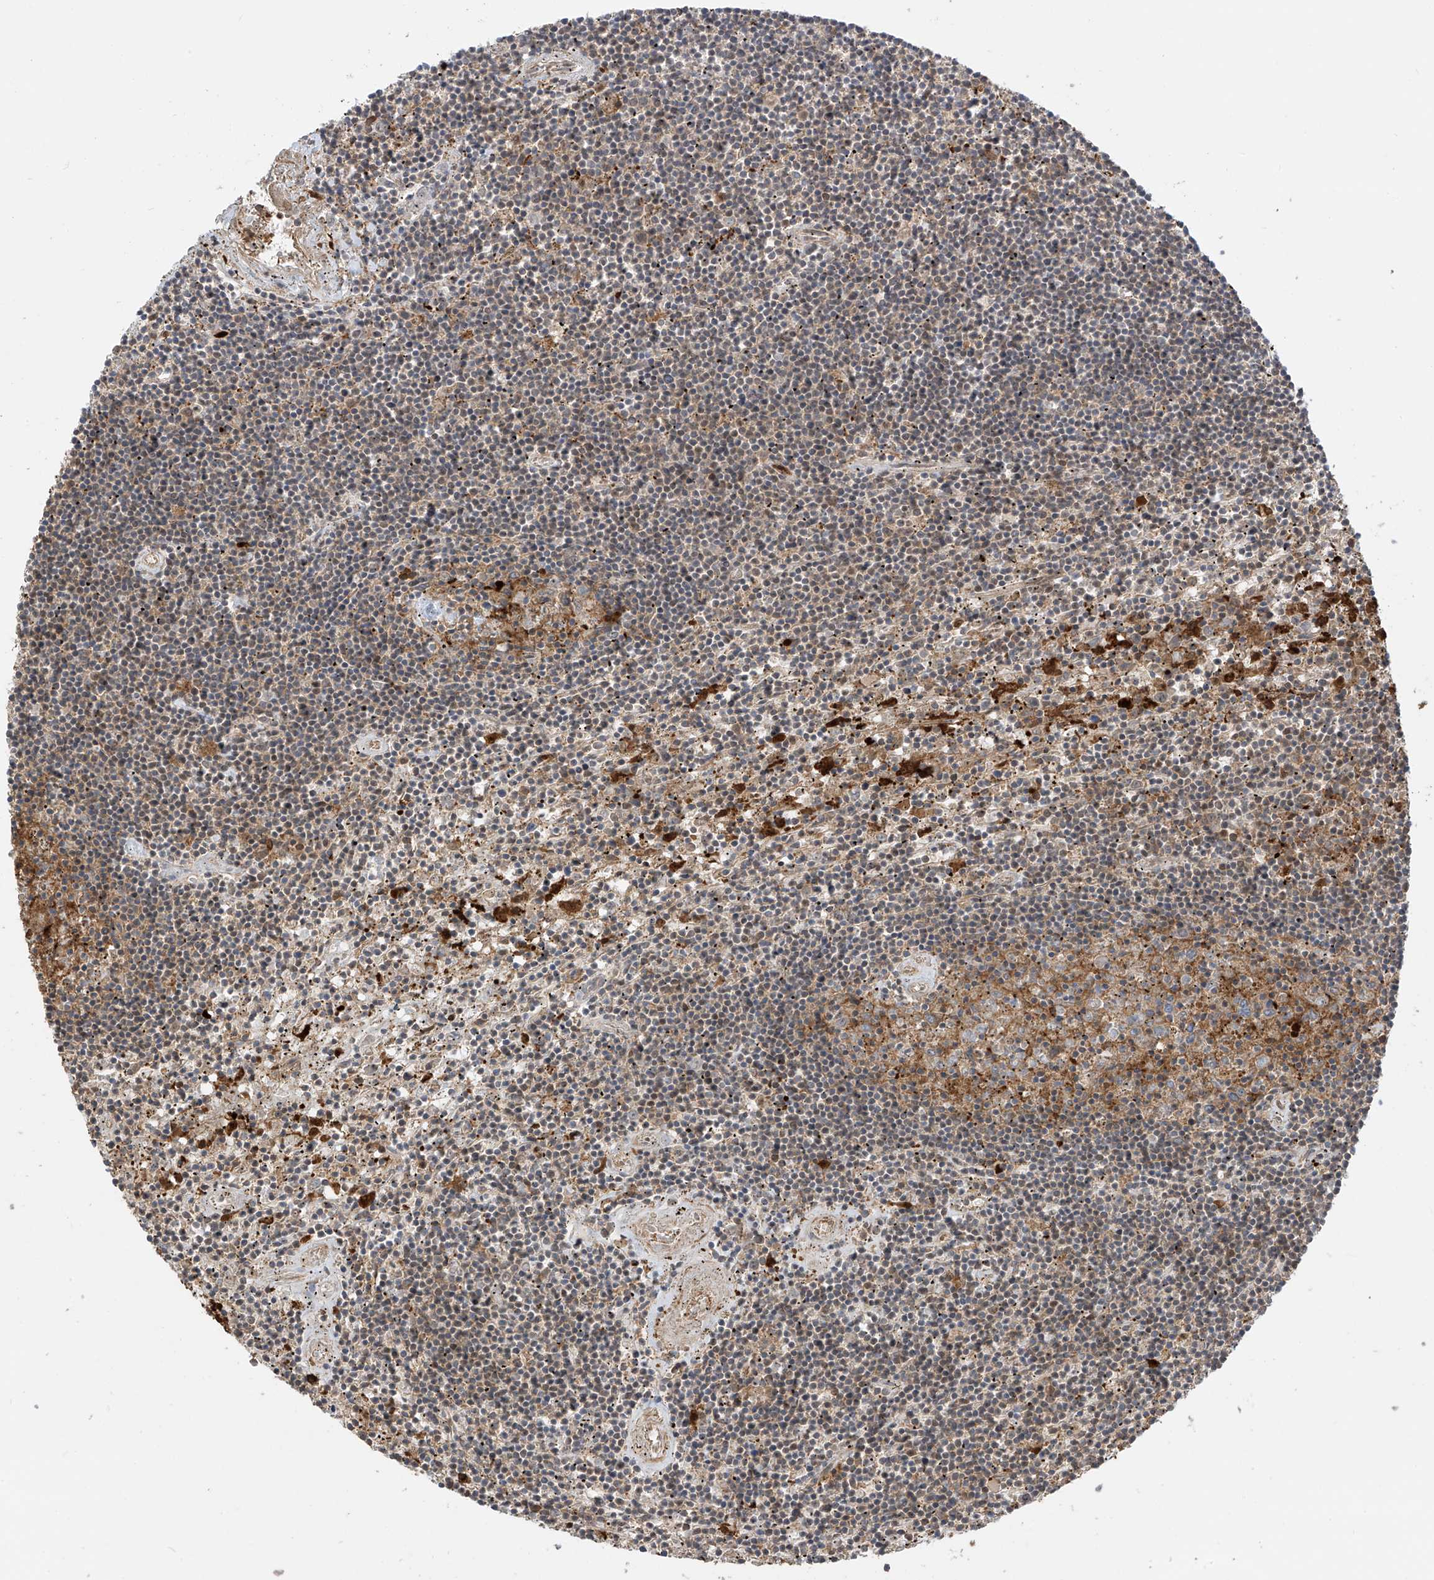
{"staining": {"intensity": "negative", "quantity": "none", "location": "none"}, "tissue": "lymphoma", "cell_type": "Tumor cells", "image_type": "cancer", "snomed": [{"axis": "morphology", "description": "Malignant lymphoma, non-Hodgkin's type, Low grade"}, {"axis": "topography", "description": "Spleen"}], "caption": "Immunohistochemical staining of lymphoma displays no significant expression in tumor cells.", "gene": "ATAD2B", "patient": {"sex": "male", "age": 76}}